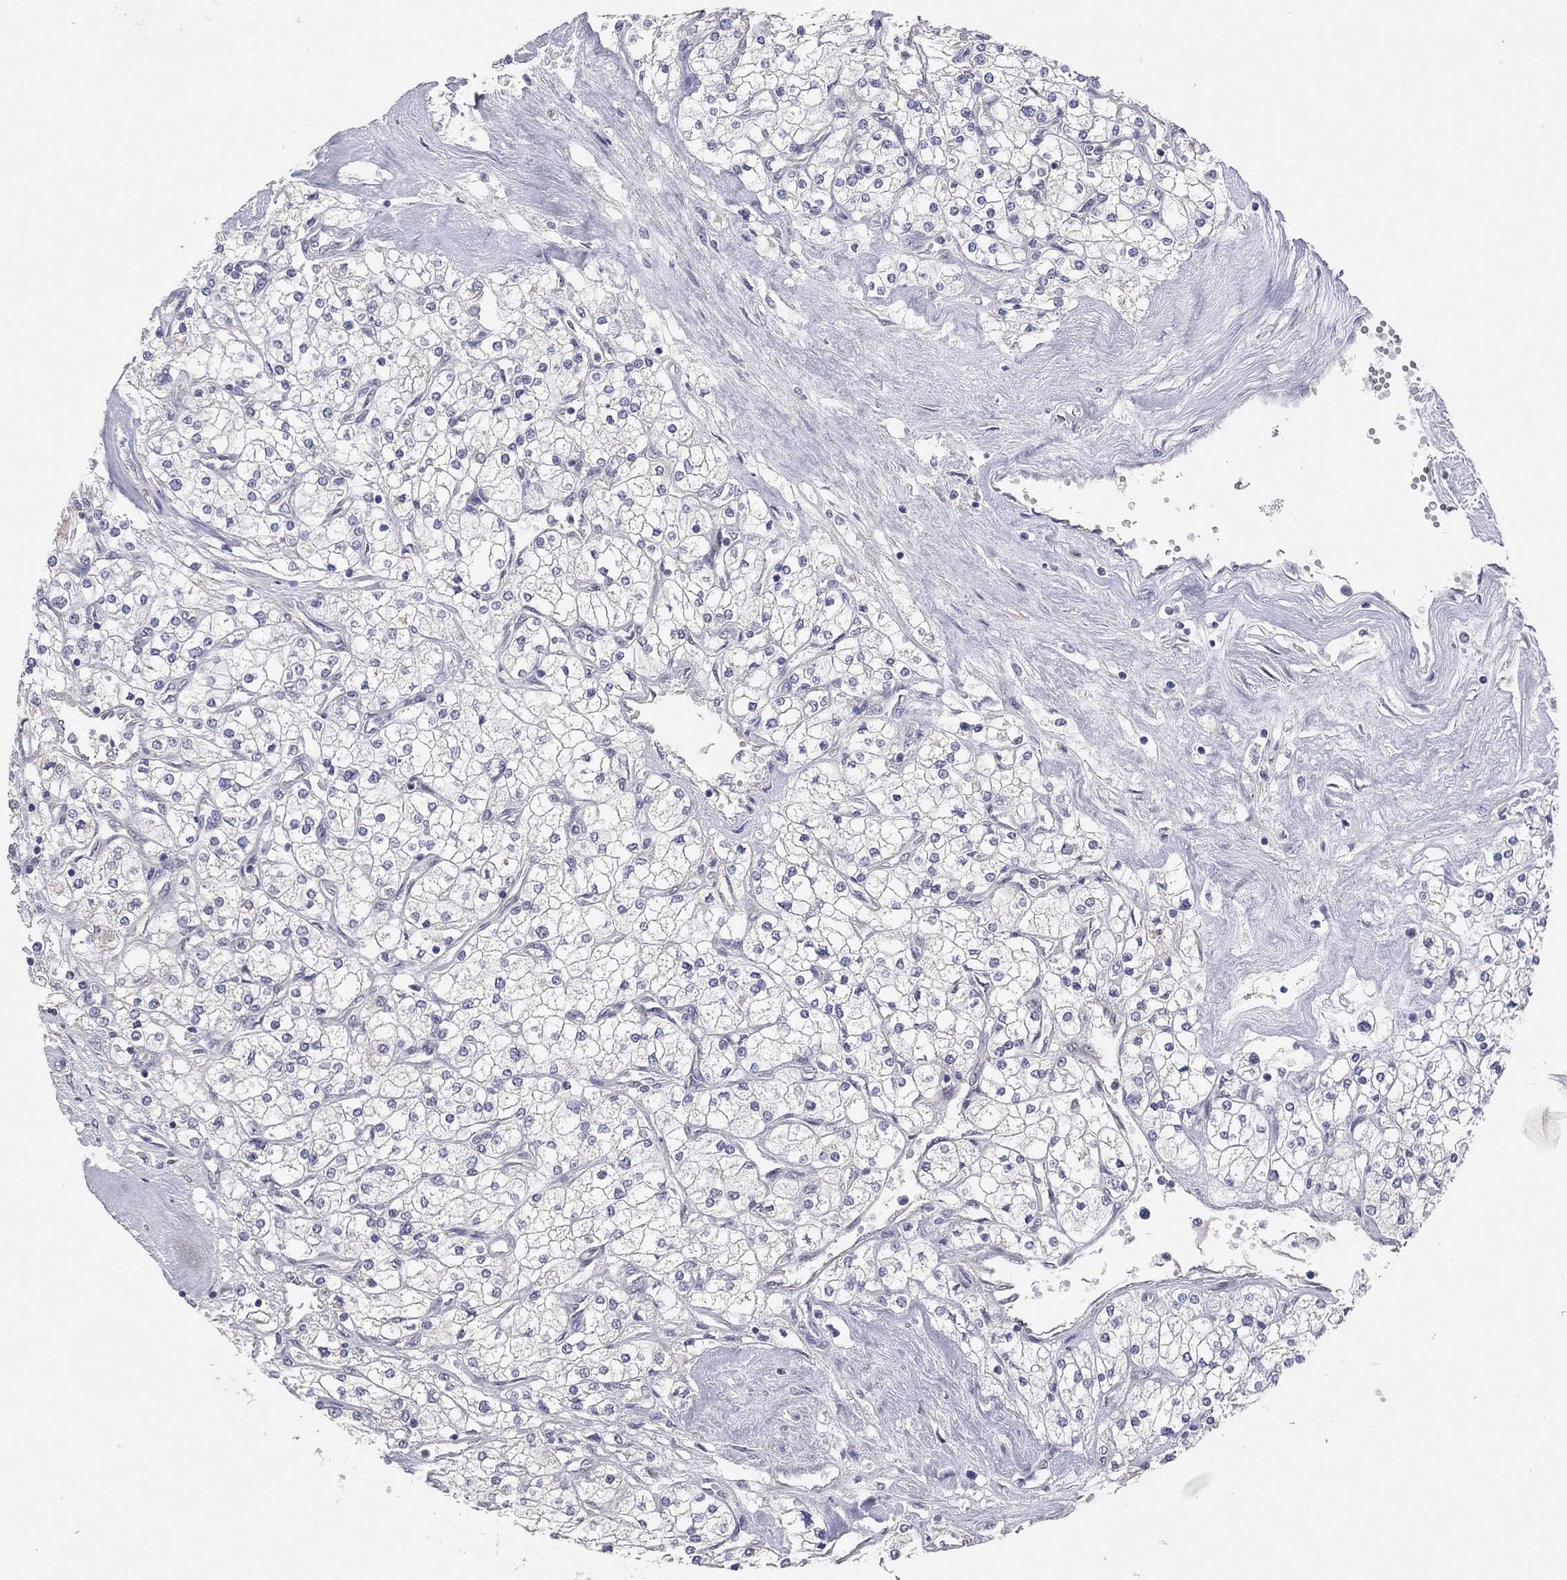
{"staining": {"intensity": "negative", "quantity": "none", "location": "none"}, "tissue": "renal cancer", "cell_type": "Tumor cells", "image_type": "cancer", "snomed": [{"axis": "morphology", "description": "Adenocarcinoma, NOS"}, {"axis": "topography", "description": "Kidney"}], "caption": "High power microscopy micrograph of an IHC histopathology image of renal cancer (adenocarcinoma), revealing no significant staining in tumor cells.", "gene": "KCNB1", "patient": {"sex": "male", "age": 80}}